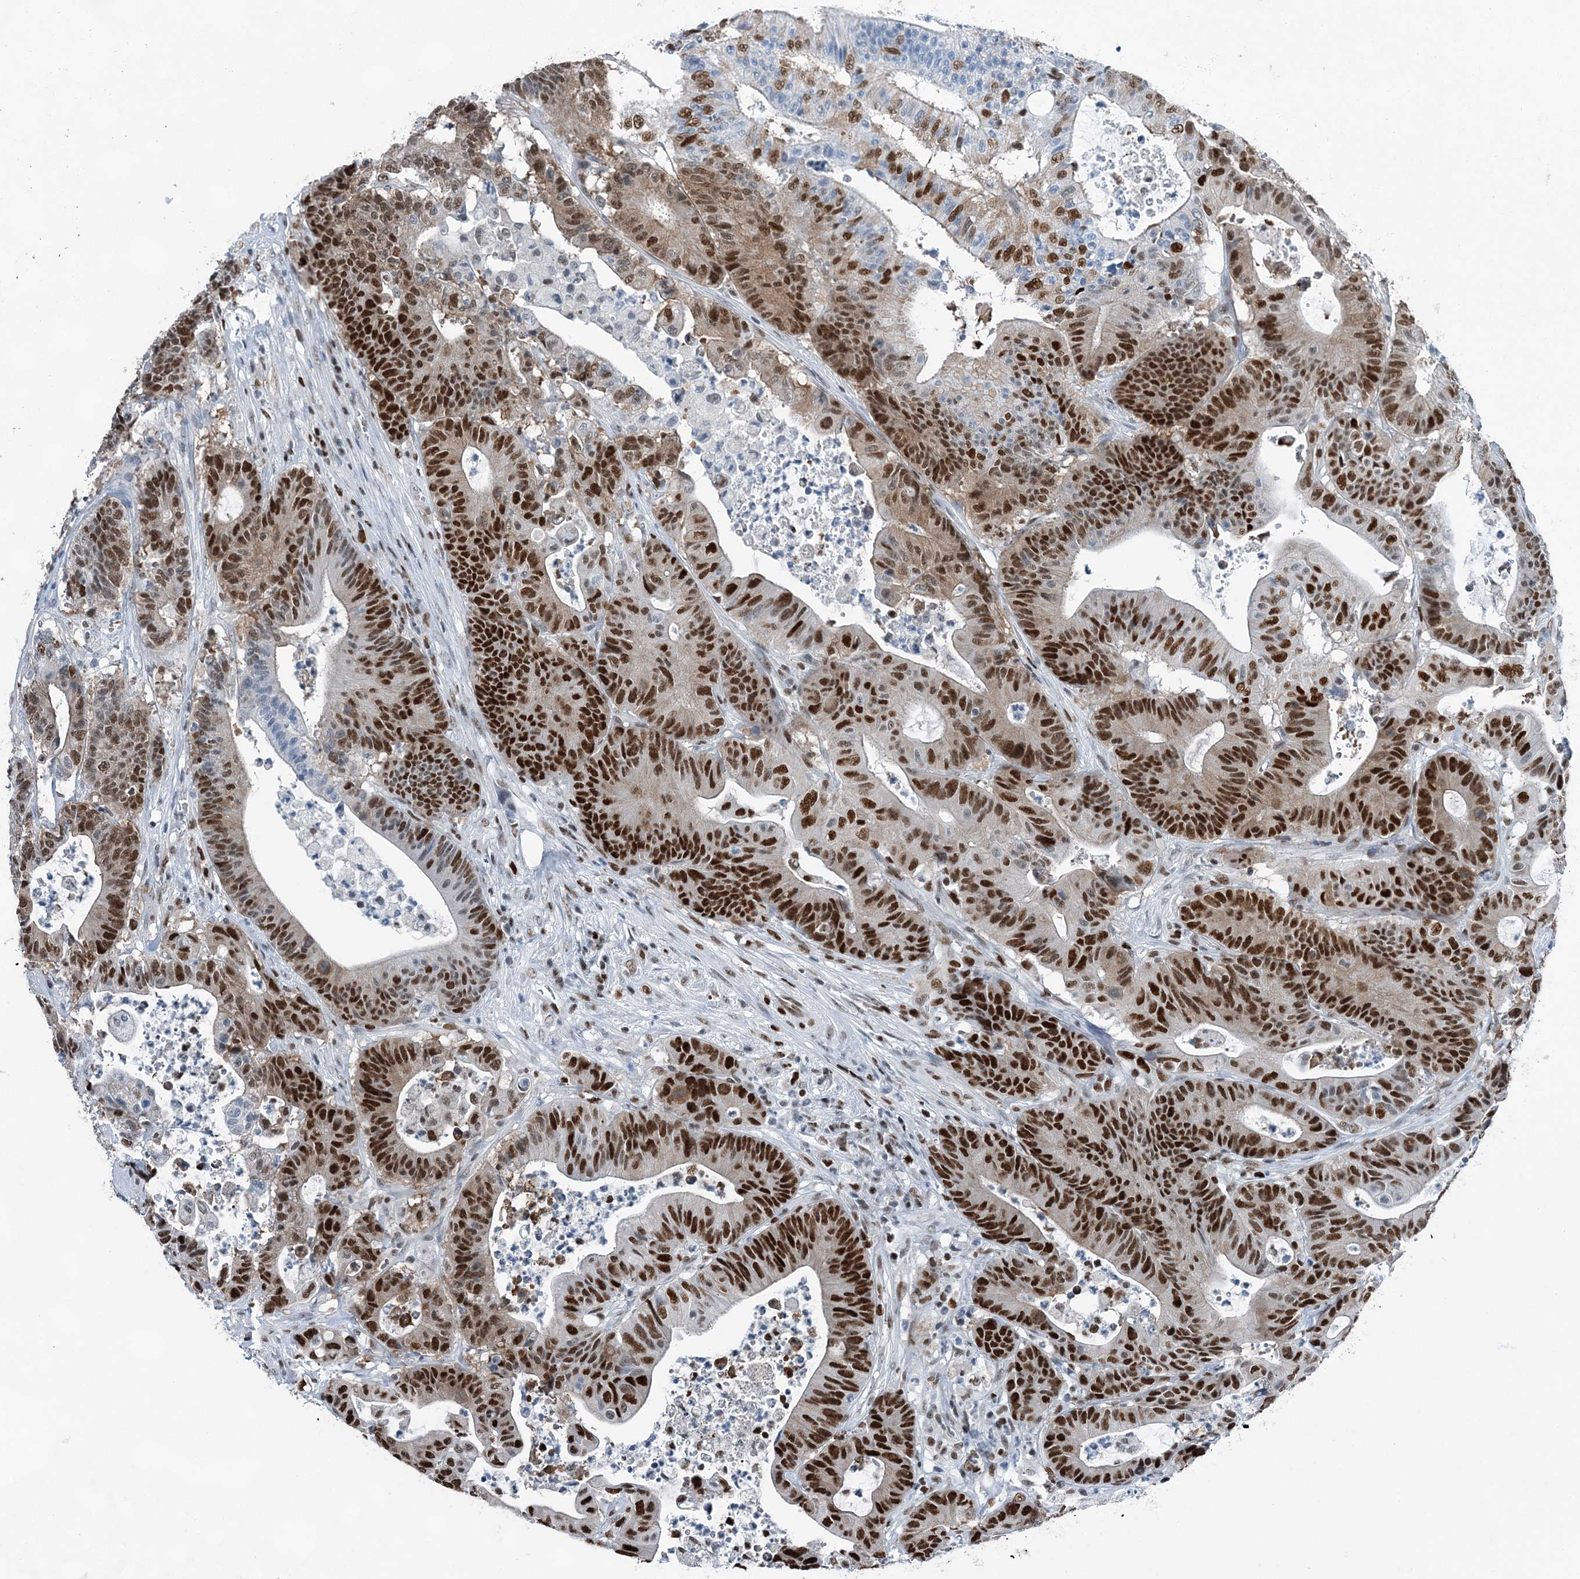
{"staining": {"intensity": "strong", "quantity": "25%-75%", "location": "nuclear"}, "tissue": "colorectal cancer", "cell_type": "Tumor cells", "image_type": "cancer", "snomed": [{"axis": "morphology", "description": "Adenocarcinoma, NOS"}, {"axis": "topography", "description": "Colon"}], "caption": "Protein expression by IHC reveals strong nuclear staining in about 25%-75% of tumor cells in colorectal adenocarcinoma.", "gene": "HAT1", "patient": {"sex": "female", "age": 84}}